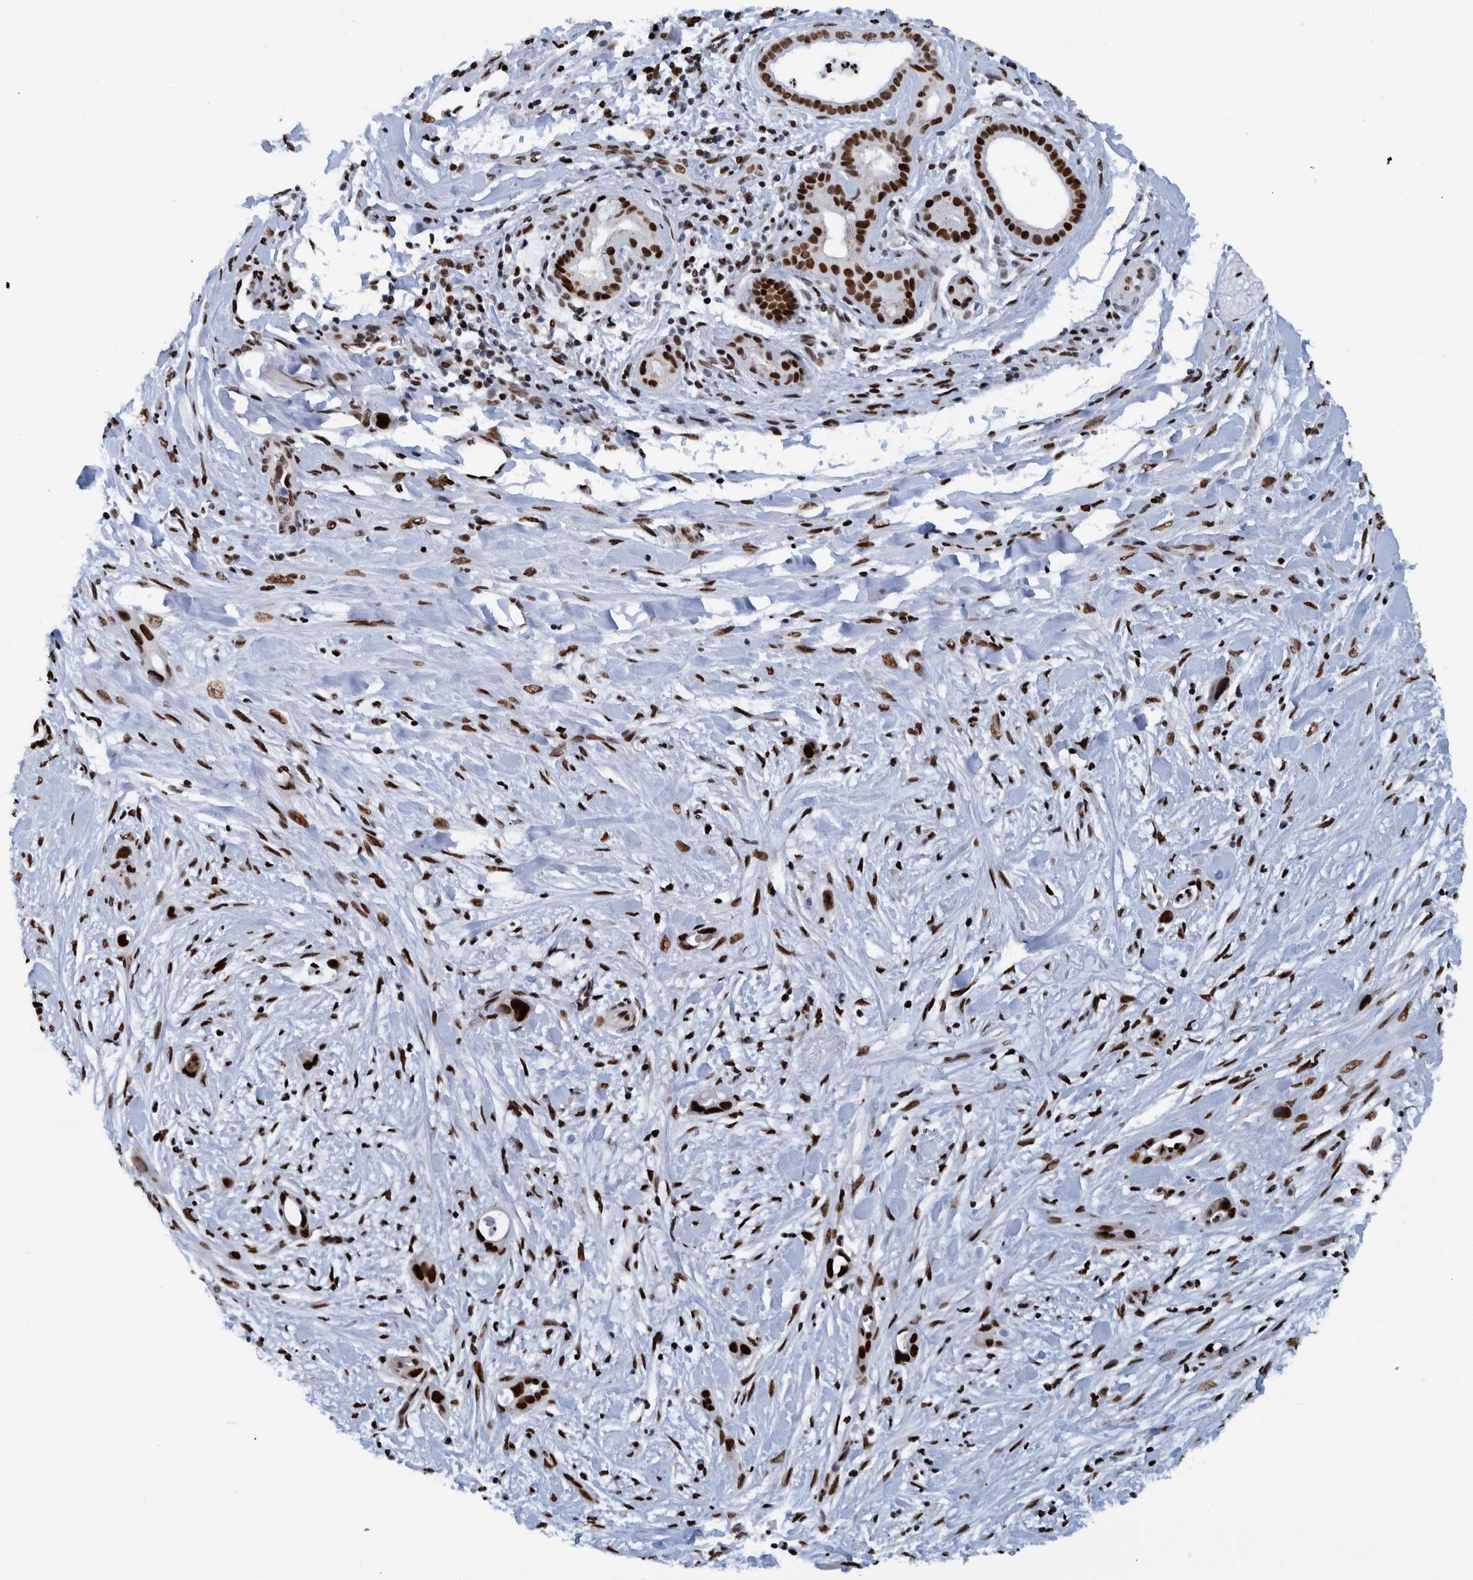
{"staining": {"intensity": "strong", "quantity": ">75%", "location": "nuclear"}, "tissue": "pancreatic cancer", "cell_type": "Tumor cells", "image_type": "cancer", "snomed": [{"axis": "morphology", "description": "Adenocarcinoma, NOS"}, {"axis": "topography", "description": "Pancreas"}], "caption": "The image displays a brown stain indicating the presence of a protein in the nuclear of tumor cells in pancreatic cancer (adenocarcinoma). The protein of interest is shown in brown color, while the nuclei are stained blue.", "gene": "HEATR9", "patient": {"sex": "male", "age": 59}}